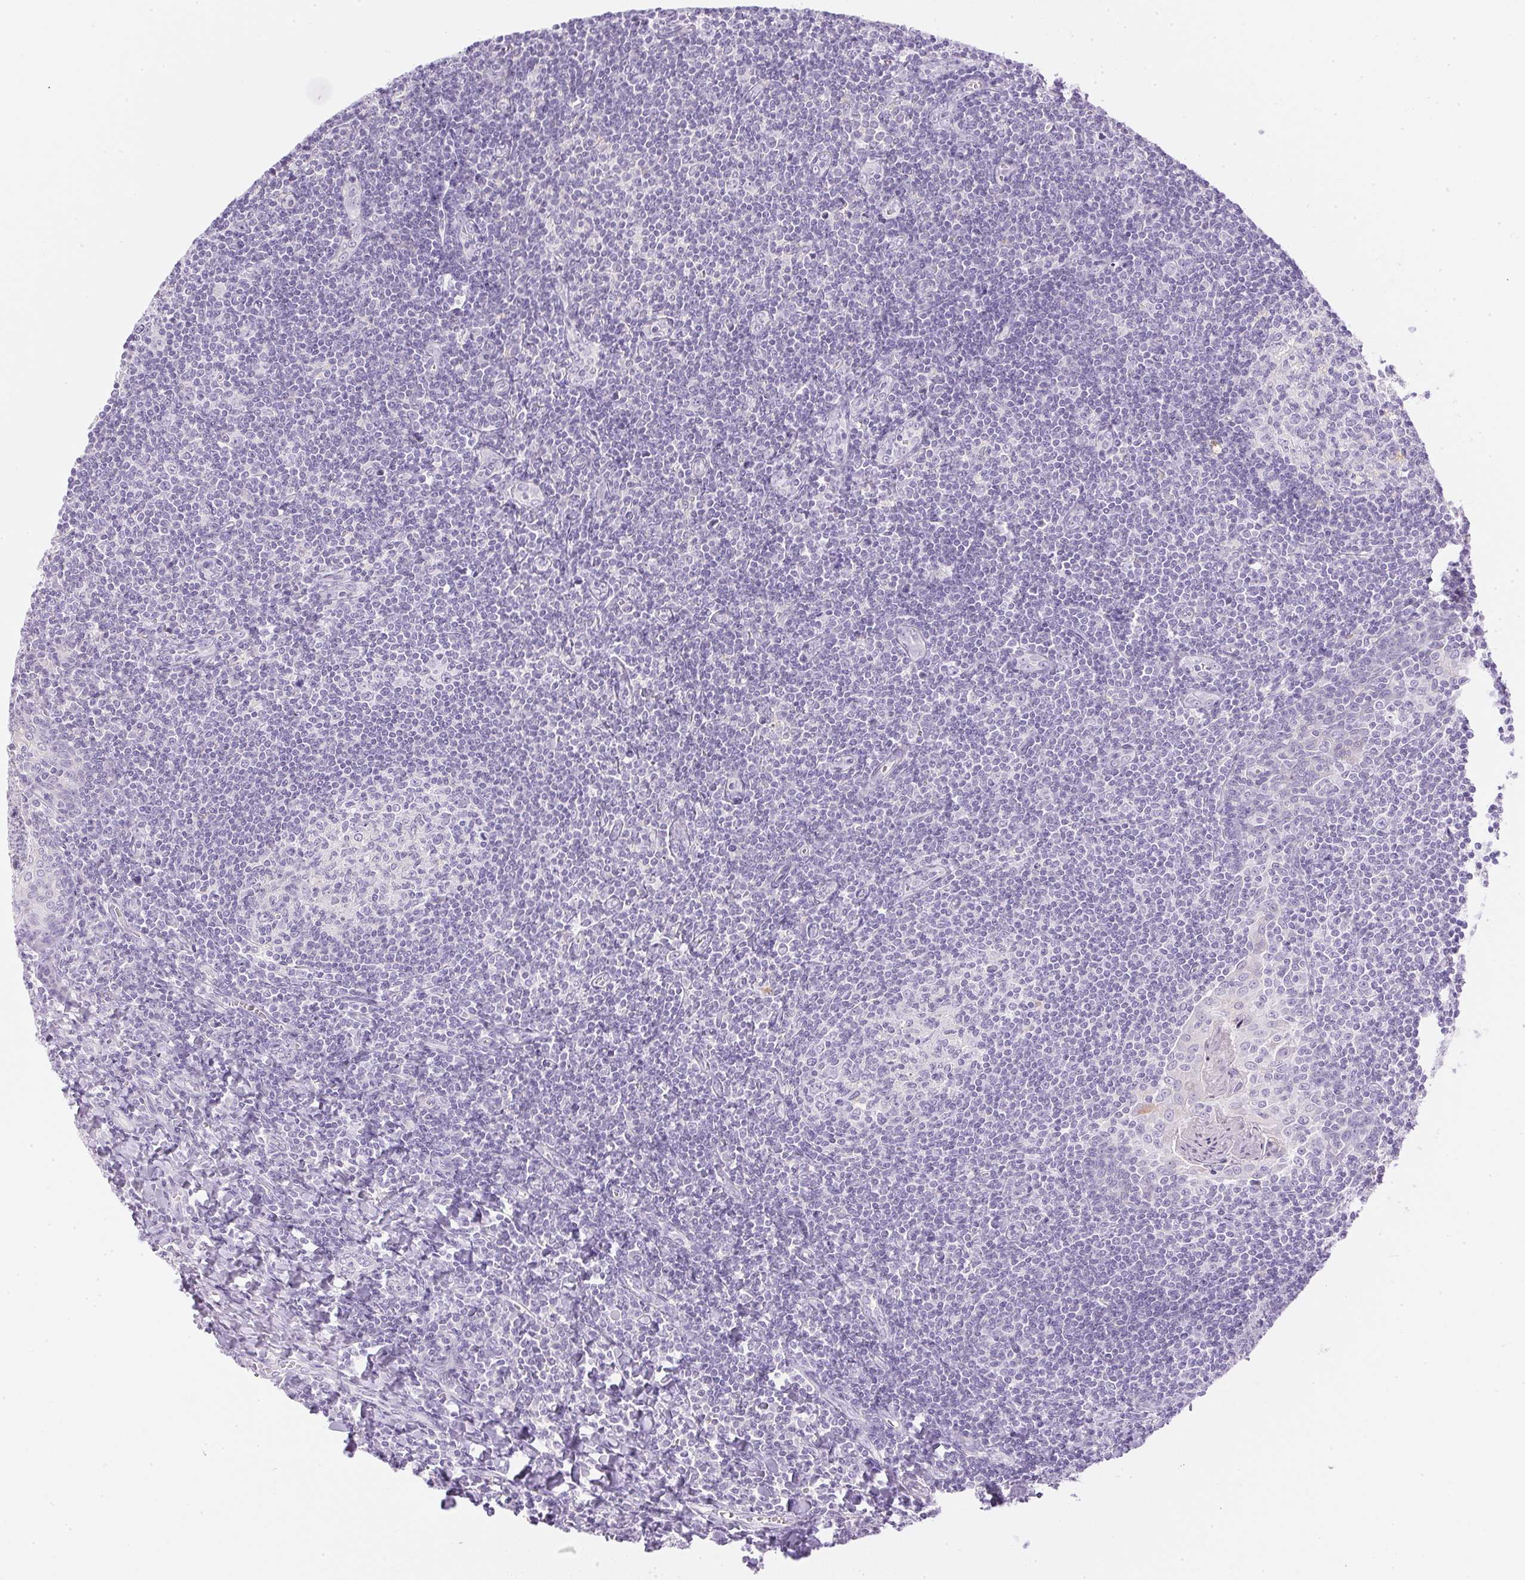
{"staining": {"intensity": "negative", "quantity": "none", "location": "none"}, "tissue": "tonsil", "cell_type": "Germinal center cells", "image_type": "normal", "snomed": [{"axis": "morphology", "description": "Normal tissue, NOS"}, {"axis": "morphology", "description": "Inflammation, NOS"}, {"axis": "topography", "description": "Tonsil"}], "caption": "Protein analysis of unremarkable tonsil displays no significant staining in germinal center cells.", "gene": "ATP6V1G3", "patient": {"sex": "female", "age": 31}}